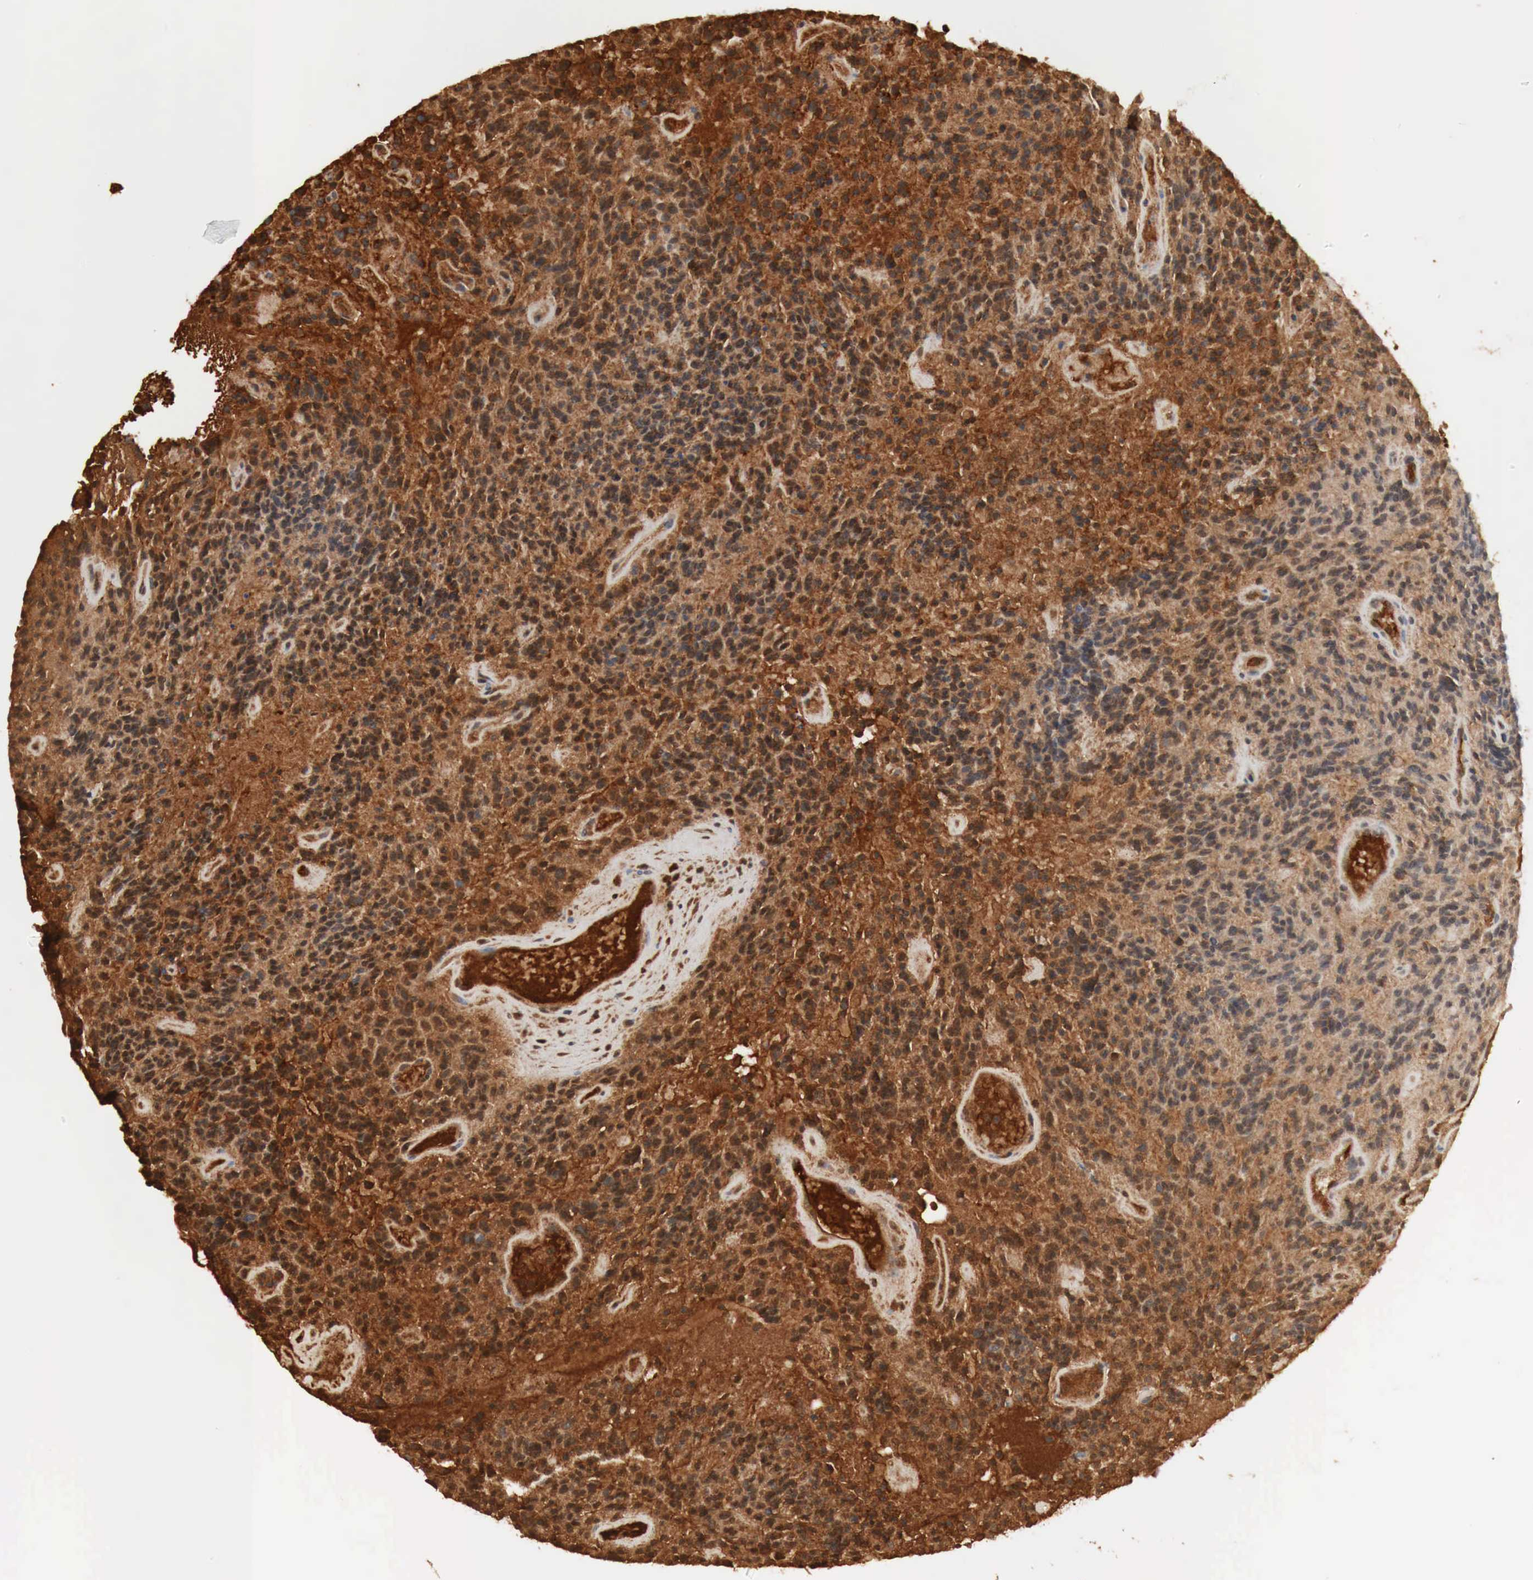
{"staining": {"intensity": "strong", "quantity": ">75%", "location": "cytoplasmic/membranous"}, "tissue": "glioma", "cell_type": "Tumor cells", "image_type": "cancer", "snomed": [{"axis": "morphology", "description": "Glioma, malignant, High grade"}, {"axis": "topography", "description": "Brain"}], "caption": "Immunohistochemical staining of human malignant high-grade glioma exhibits strong cytoplasmic/membranous protein staining in about >75% of tumor cells.", "gene": "IGLC3", "patient": {"sex": "female", "age": 13}}